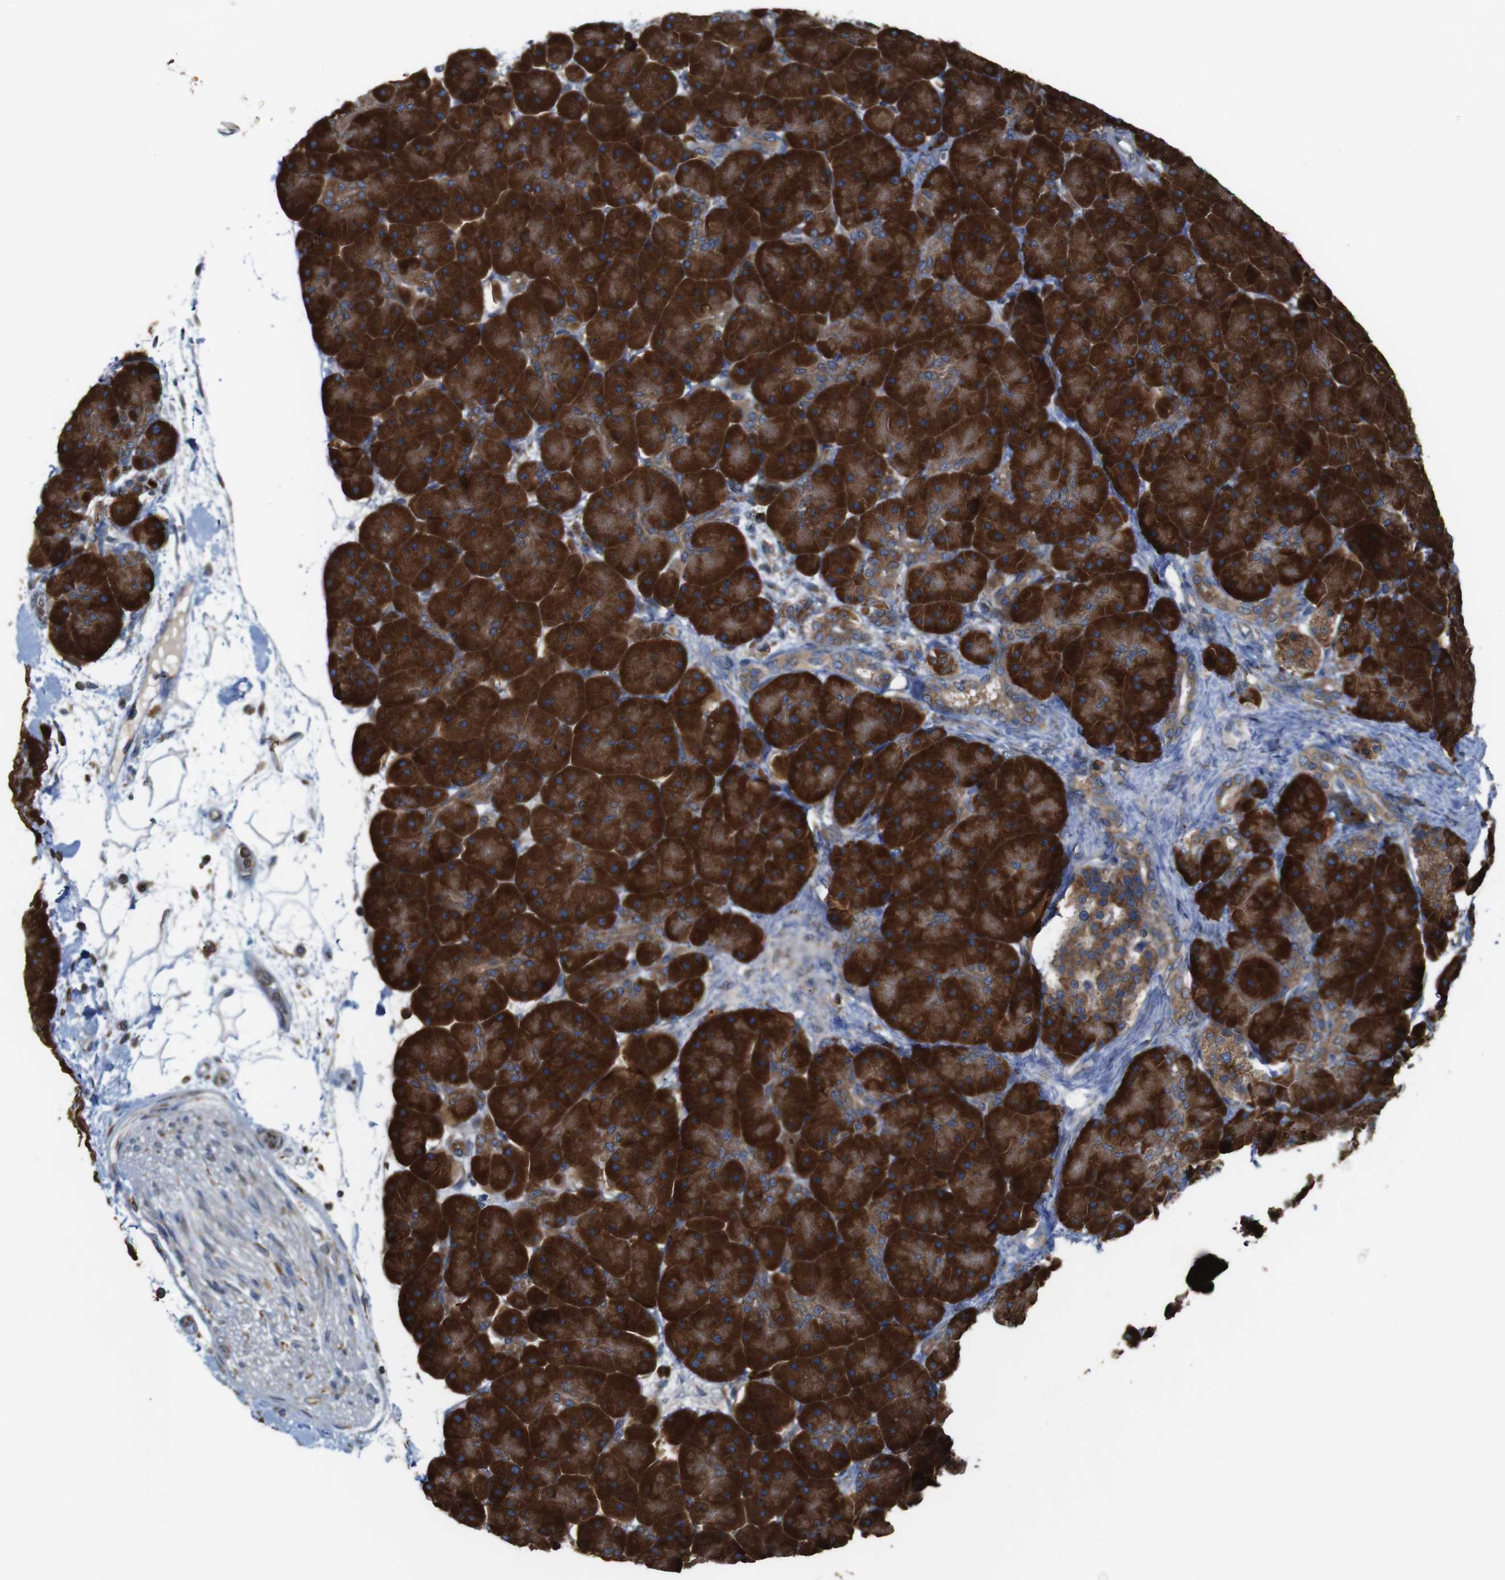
{"staining": {"intensity": "strong", "quantity": ">75%", "location": "cytoplasmic/membranous"}, "tissue": "pancreas", "cell_type": "Exocrine glandular cells", "image_type": "normal", "snomed": [{"axis": "morphology", "description": "Normal tissue, NOS"}, {"axis": "topography", "description": "Pancreas"}], "caption": "IHC of normal human pancreas exhibits high levels of strong cytoplasmic/membranous expression in approximately >75% of exocrine glandular cells. (Brightfield microscopy of DAB IHC at high magnification).", "gene": "UGGT1", "patient": {"sex": "male", "age": 66}}